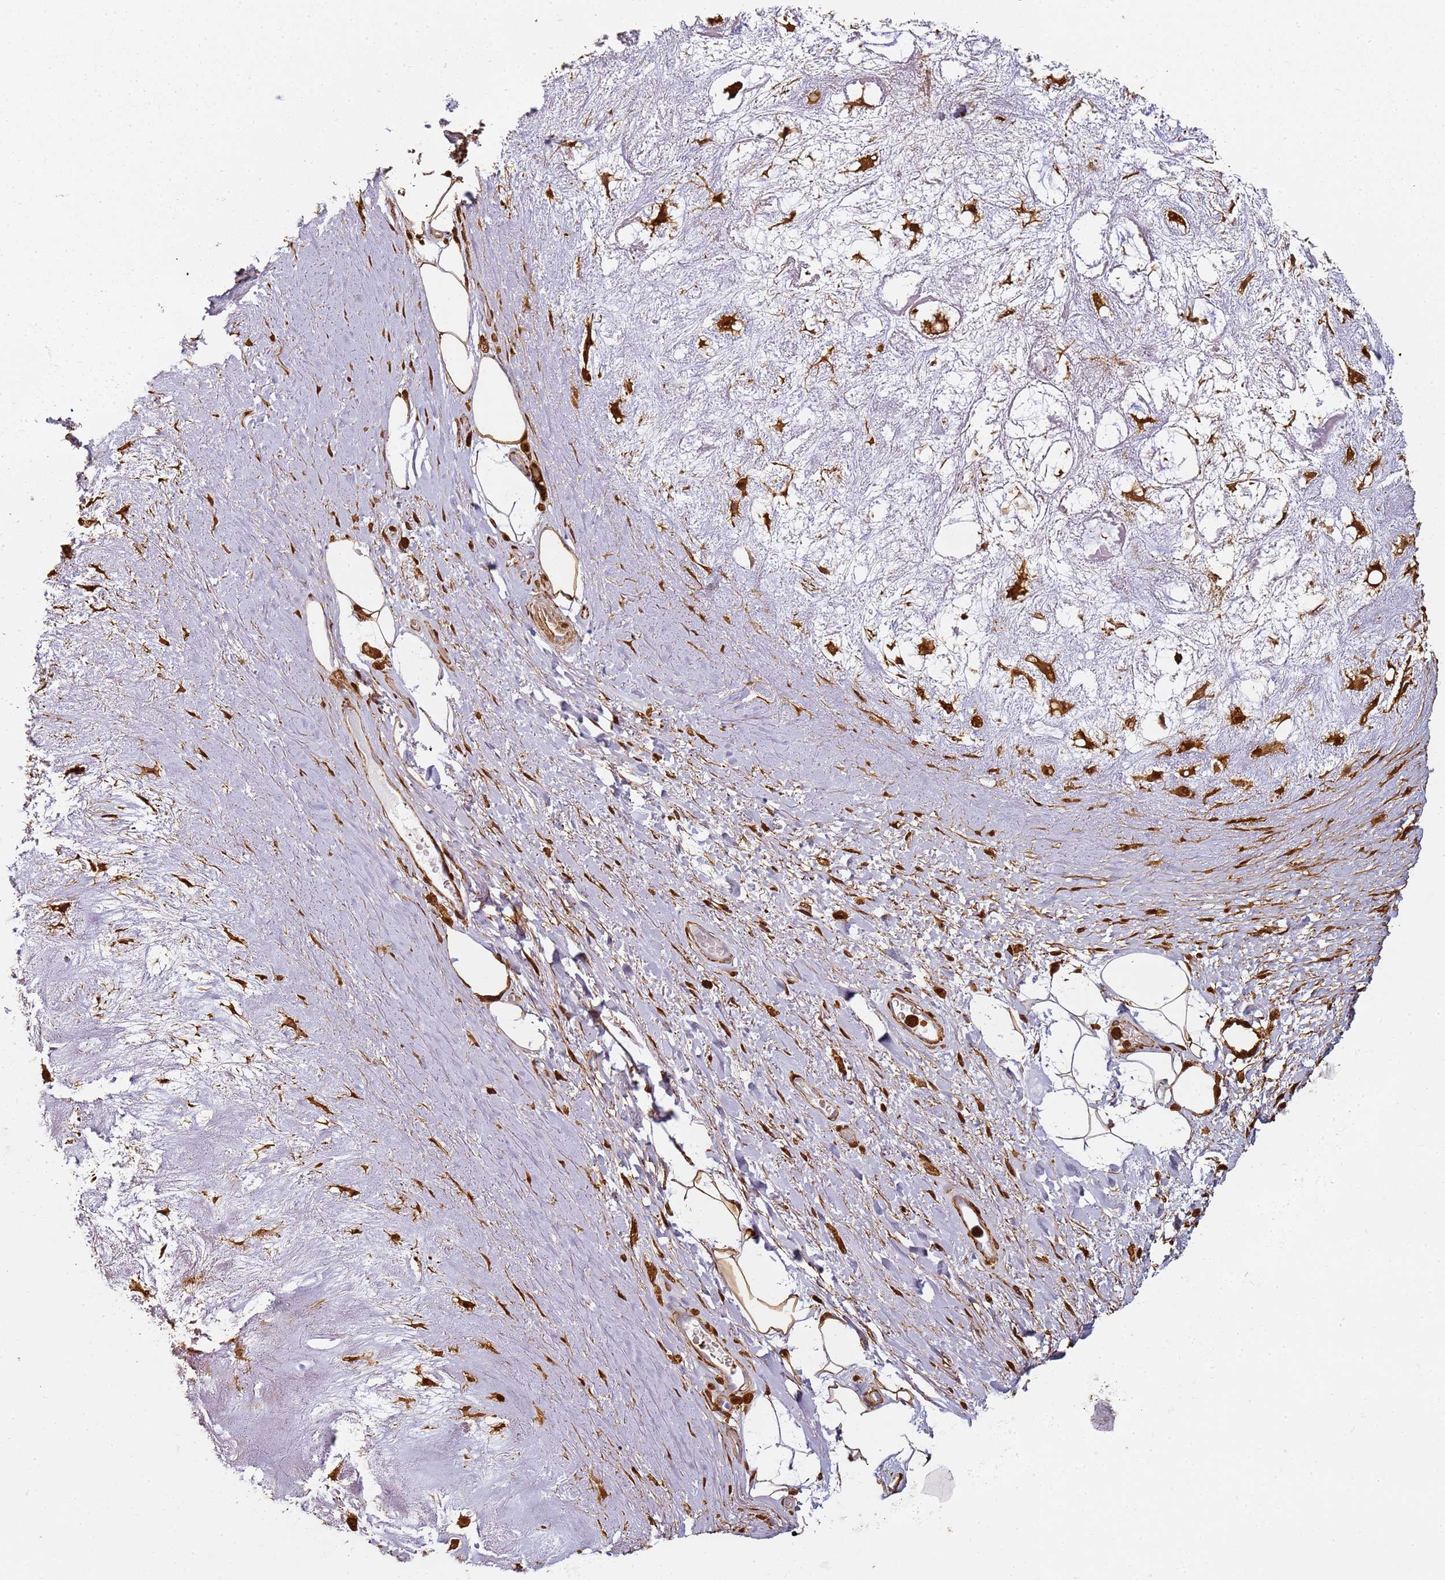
{"staining": {"intensity": "moderate", "quantity": "25%-75%", "location": "cytoplasmic/membranous"}, "tissue": "adipose tissue", "cell_type": "Adipocytes", "image_type": "normal", "snomed": [{"axis": "morphology", "description": "Normal tissue, NOS"}, {"axis": "topography", "description": "Cartilage tissue"}], "caption": "About 25%-75% of adipocytes in normal adipose tissue show moderate cytoplasmic/membranous protein positivity as visualized by brown immunohistochemical staining.", "gene": "S100A4", "patient": {"sex": "male", "age": 81}}